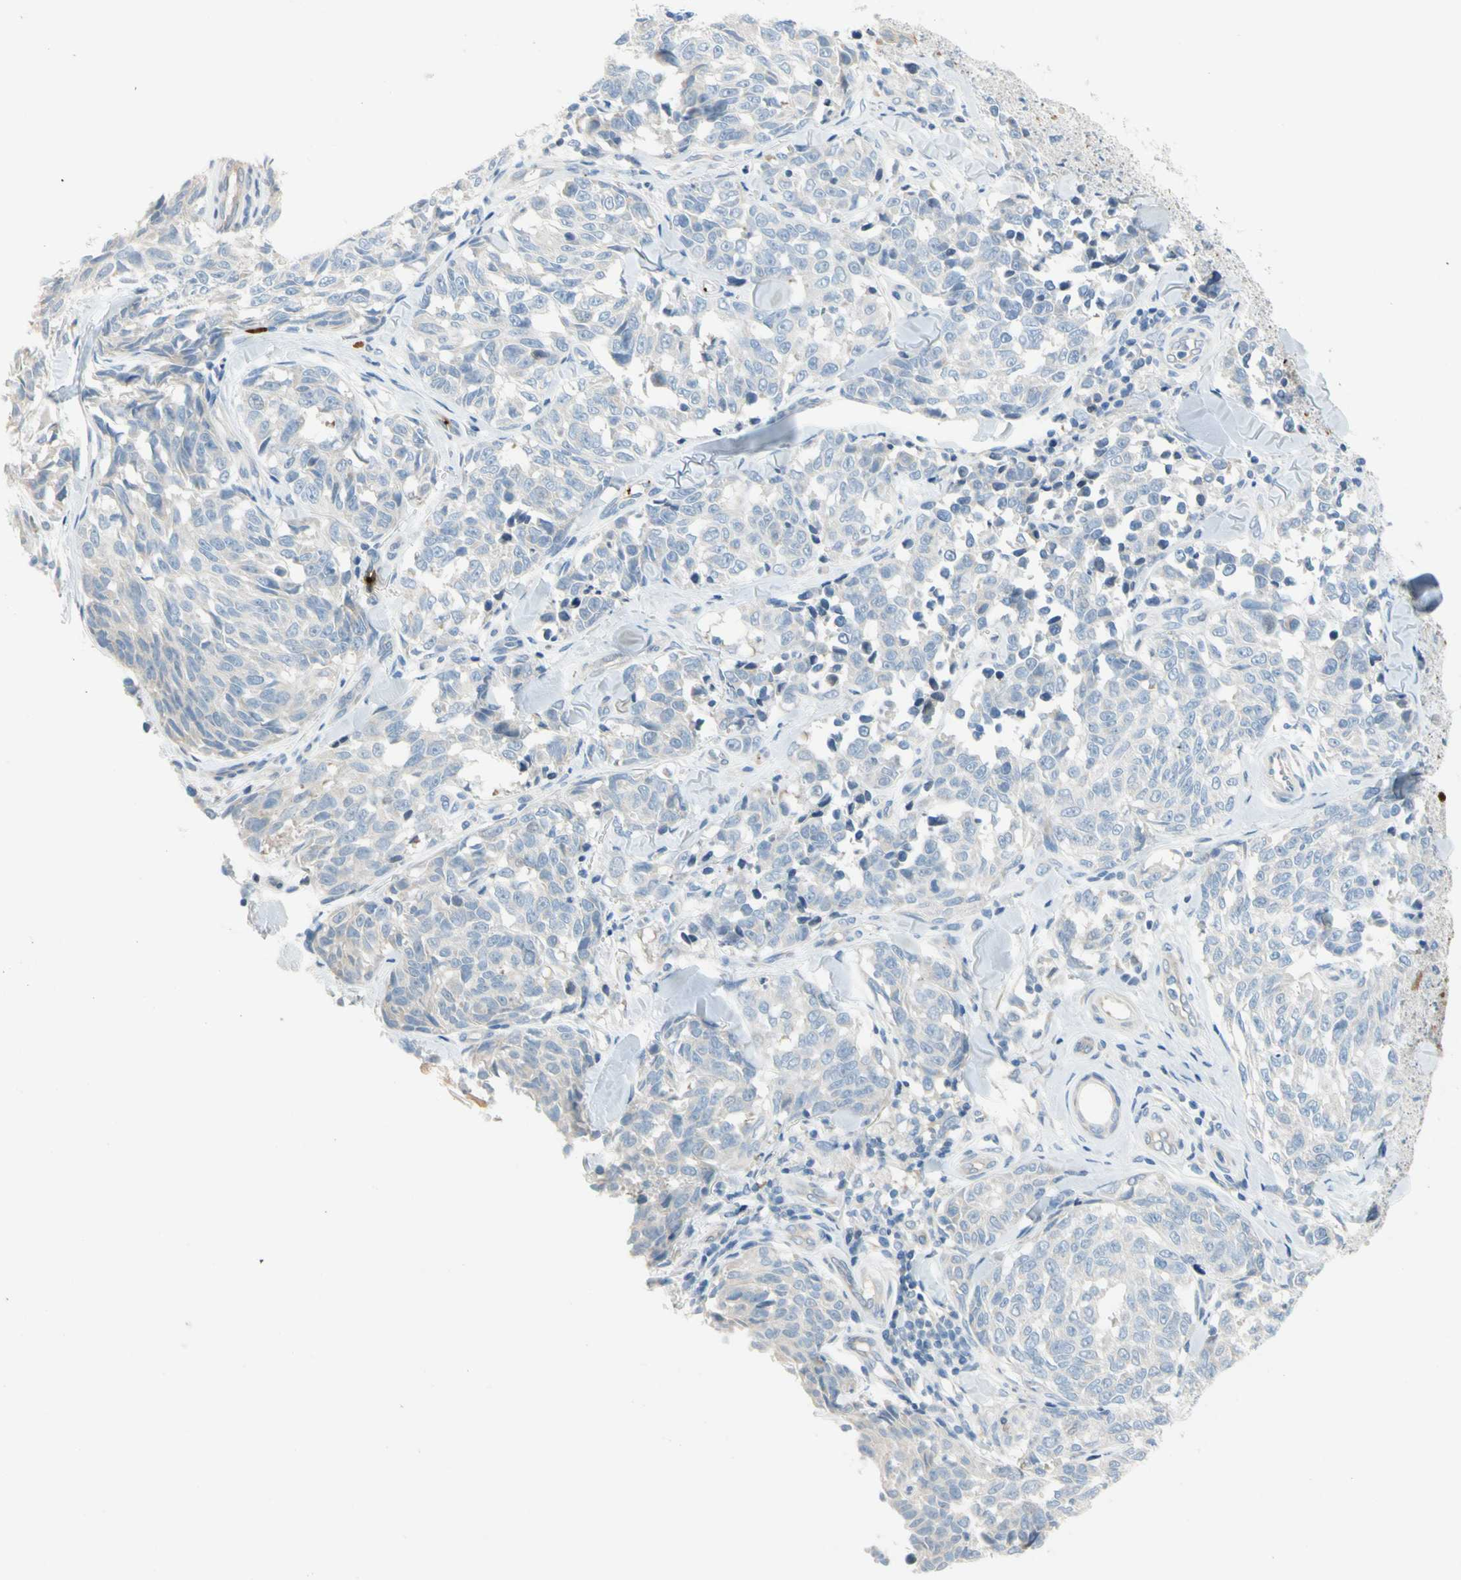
{"staining": {"intensity": "negative", "quantity": "none", "location": "none"}, "tissue": "melanoma", "cell_type": "Tumor cells", "image_type": "cancer", "snomed": [{"axis": "morphology", "description": "Malignant melanoma, NOS"}, {"axis": "topography", "description": "Skin"}], "caption": "The histopathology image shows no significant staining in tumor cells of melanoma.", "gene": "PPBP", "patient": {"sex": "female", "age": 64}}